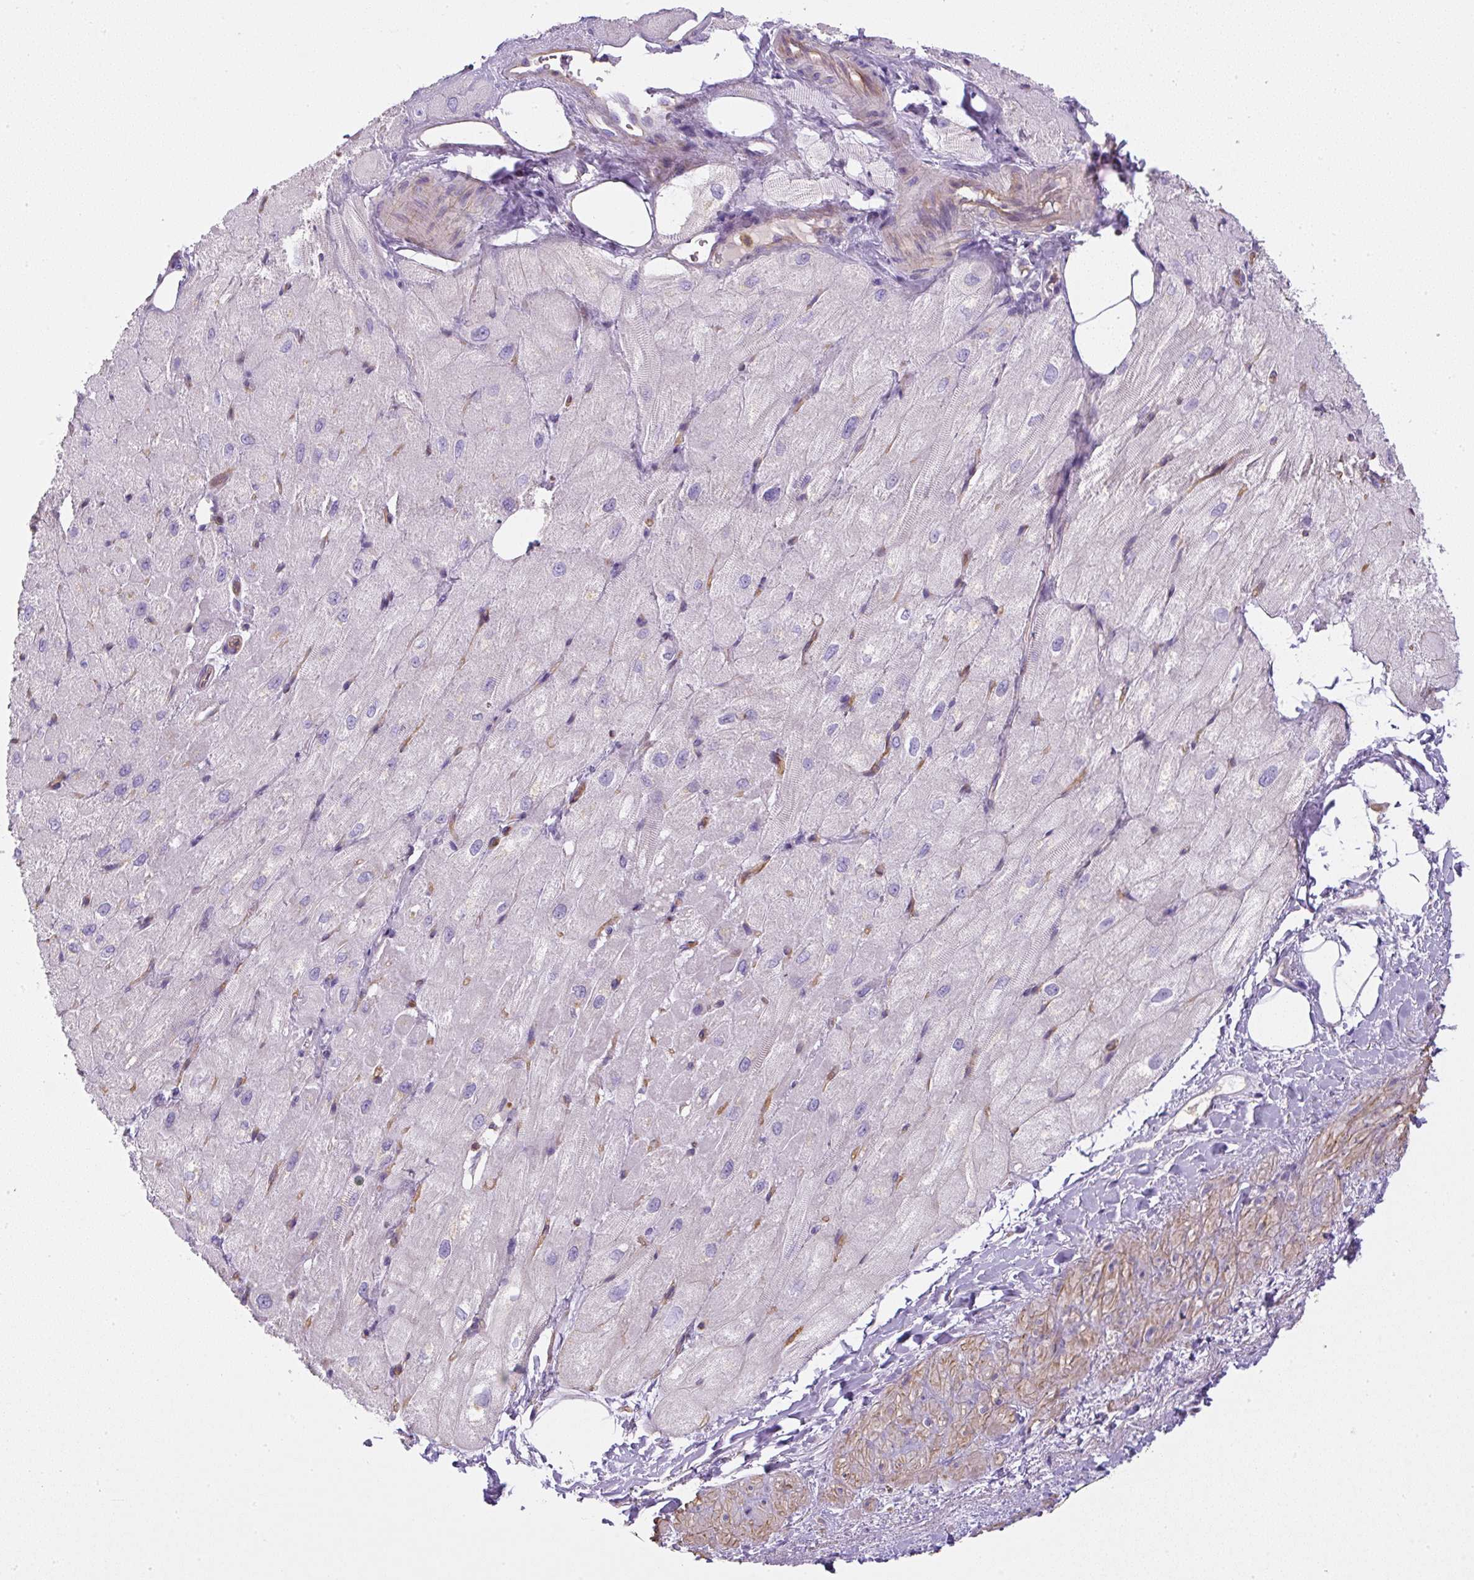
{"staining": {"intensity": "moderate", "quantity": "25%-75%", "location": "cytoplasmic/membranous,nuclear"}, "tissue": "heart muscle", "cell_type": "Cardiomyocytes", "image_type": "normal", "snomed": [{"axis": "morphology", "description": "Normal tissue, NOS"}, {"axis": "topography", "description": "Heart"}], "caption": "Brown immunohistochemical staining in normal heart muscle demonstrates moderate cytoplasmic/membranous,nuclear expression in approximately 25%-75% of cardiomyocytes. The staining was performed using DAB (3,3'-diaminobenzidine) to visualize the protein expression in brown, while the nuclei were stained in blue with hematoxylin (Magnification: 20x).", "gene": "PIP5KL1", "patient": {"sex": "male", "age": 62}}